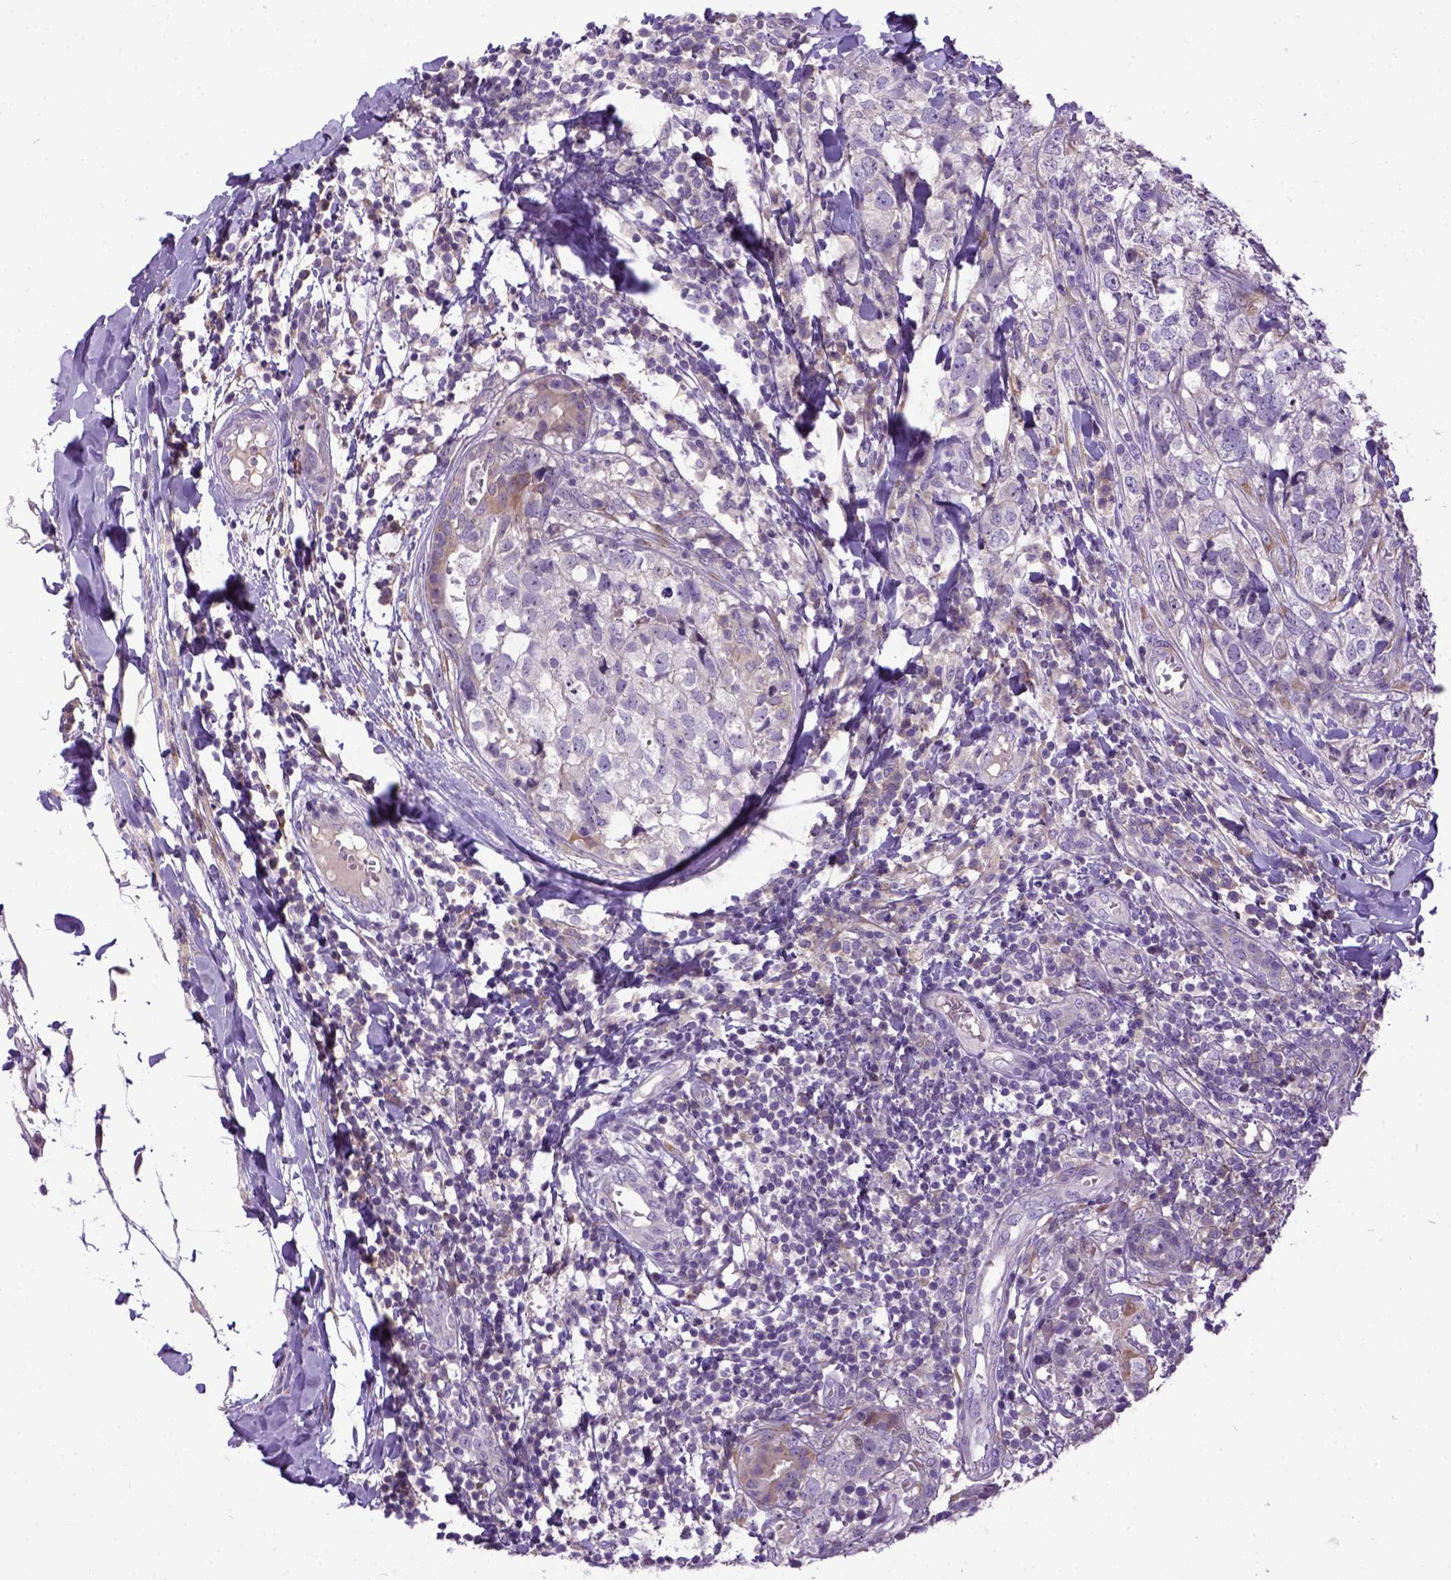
{"staining": {"intensity": "moderate", "quantity": "<25%", "location": "cytoplasmic/membranous"}, "tissue": "breast cancer", "cell_type": "Tumor cells", "image_type": "cancer", "snomed": [{"axis": "morphology", "description": "Duct carcinoma"}, {"axis": "topography", "description": "Breast"}], "caption": "Breast cancer (infiltrating ductal carcinoma) stained for a protein shows moderate cytoplasmic/membranous positivity in tumor cells.", "gene": "NEK5", "patient": {"sex": "female", "age": 30}}